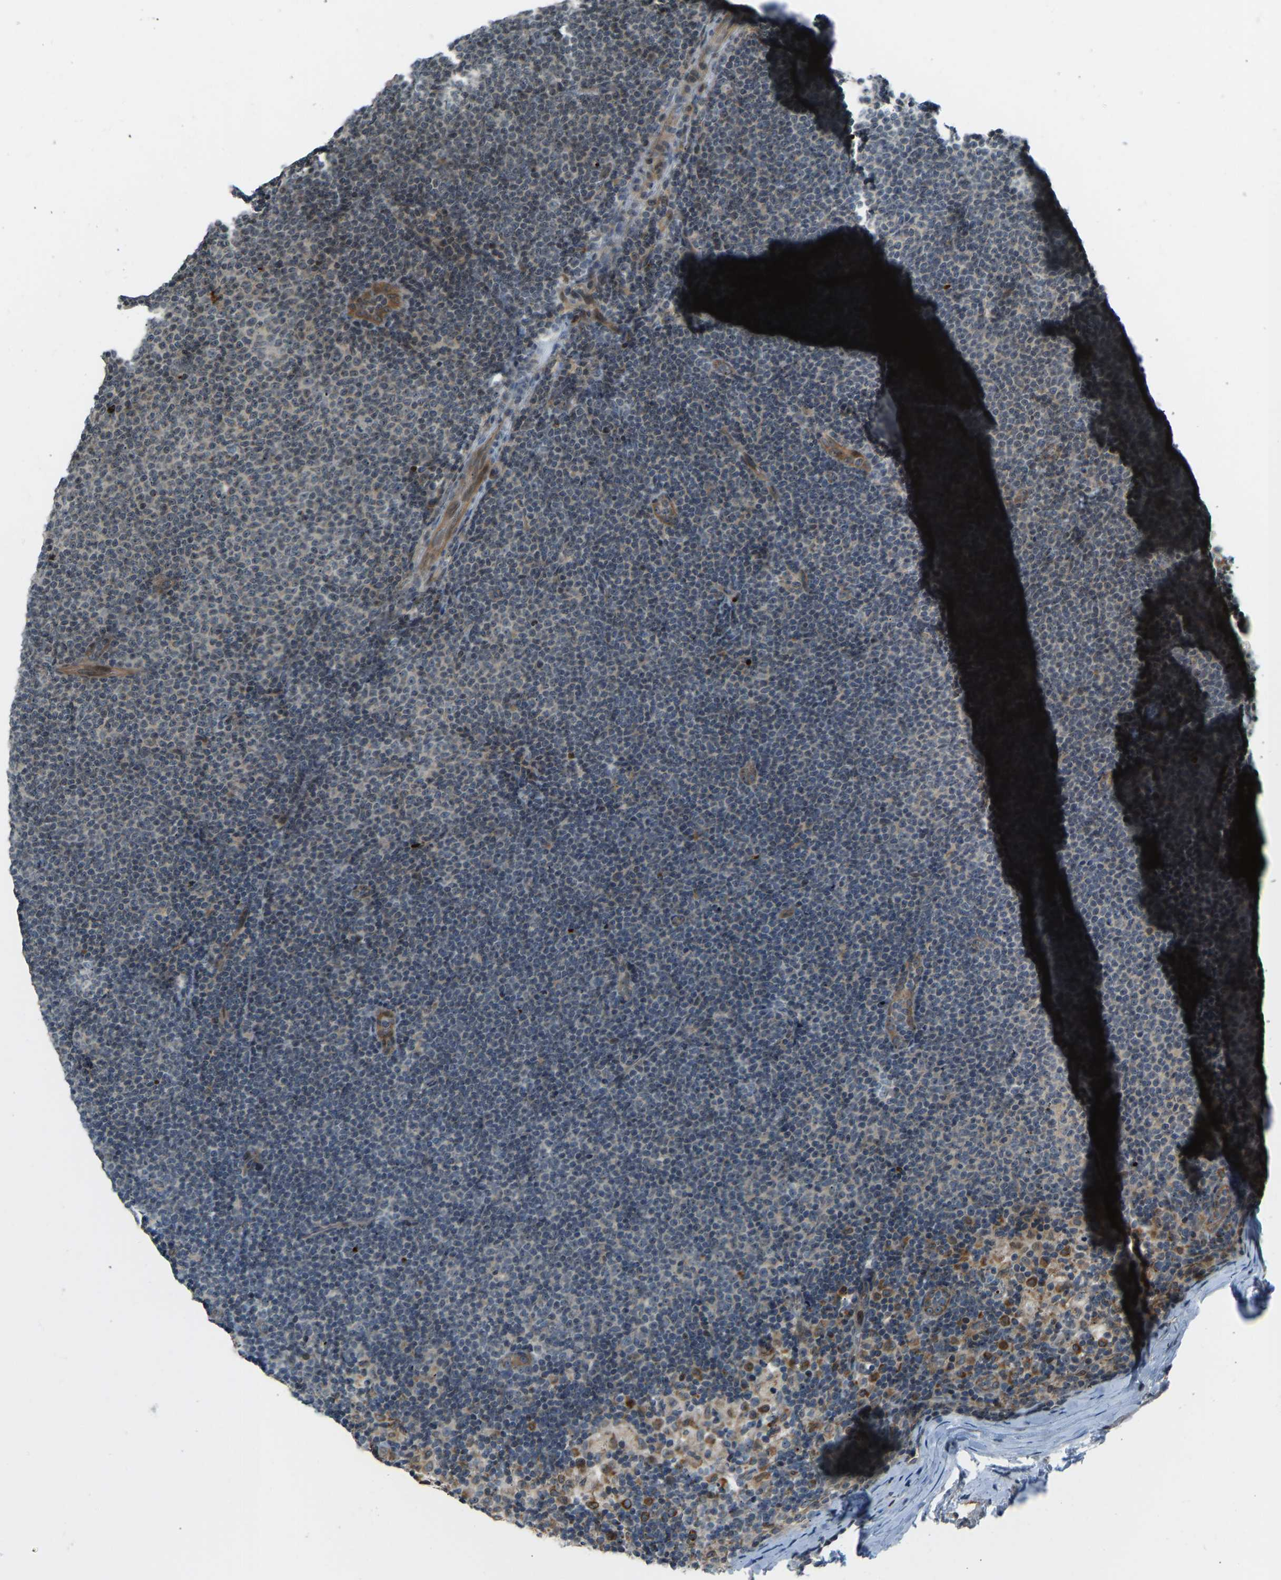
{"staining": {"intensity": "negative", "quantity": "none", "location": "none"}, "tissue": "lymphoma", "cell_type": "Tumor cells", "image_type": "cancer", "snomed": [{"axis": "morphology", "description": "Malignant lymphoma, non-Hodgkin's type, Low grade"}, {"axis": "topography", "description": "Lymph node"}], "caption": "This is an IHC image of human low-grade malignant lymphoma, non-Hodgkin's type. There is no staining in tumor cells.", "gene": "SVOPL", "patient": {"sex": "female", "age": 53}}